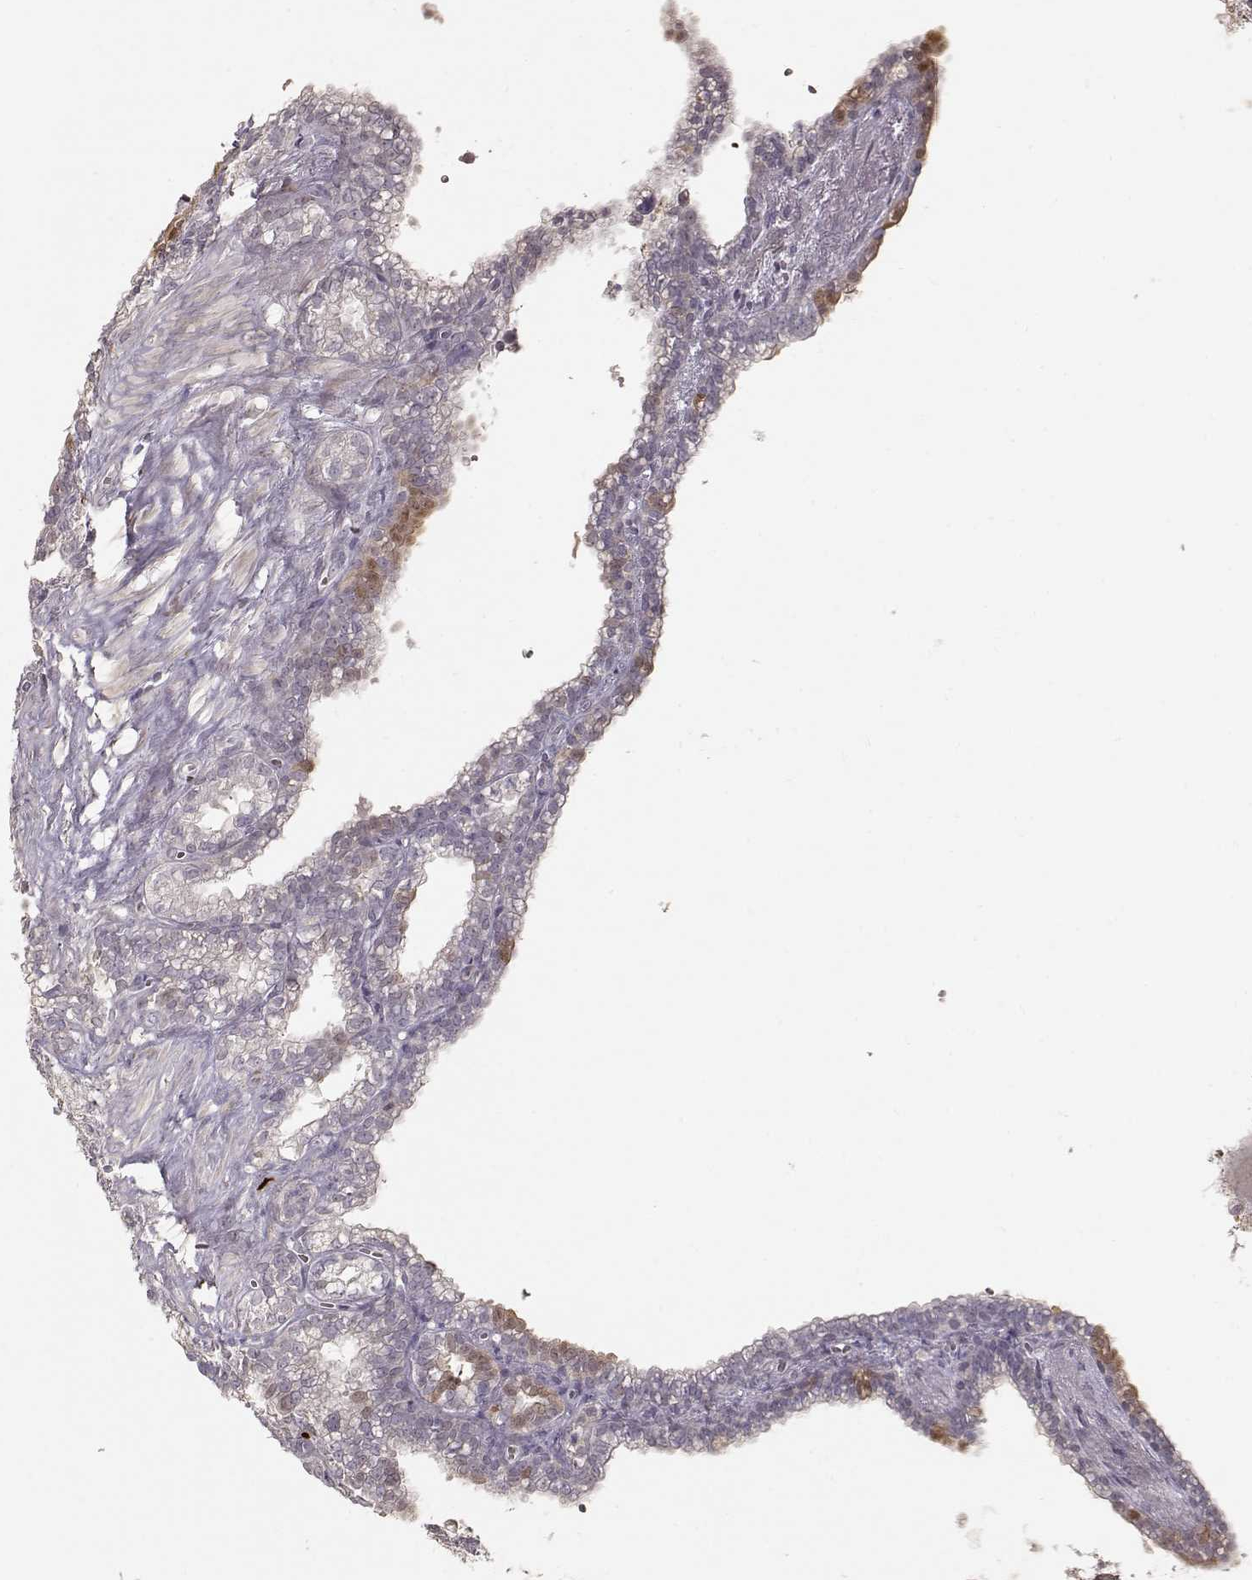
{"staining": {"intensity": "negative", "quantity": "none", "location": "none"}, "tissue": "seminal vesicle", "cell_type": "Glandular cells", "image_type": "normal", "snomed": [{"axis": "morphology", "description": "Normal tissue, NOS"}, {"axis": "morphology", "description": "Urothelial carcinoma, NOS"}, {"axis": "topography", "description": "Urinary bladder"}, {"axis": "topography", "description": "Seminal veicle"}], "caption": "Protein analysis of benign seminal vesicle shows no significant positivity in glandular cells. The staining is performed using DAB brown chromogen with nuclei counter-stained in using hematoxylin.", "gene": "S100B", "patient": {"sex": "male", "age": 76}}